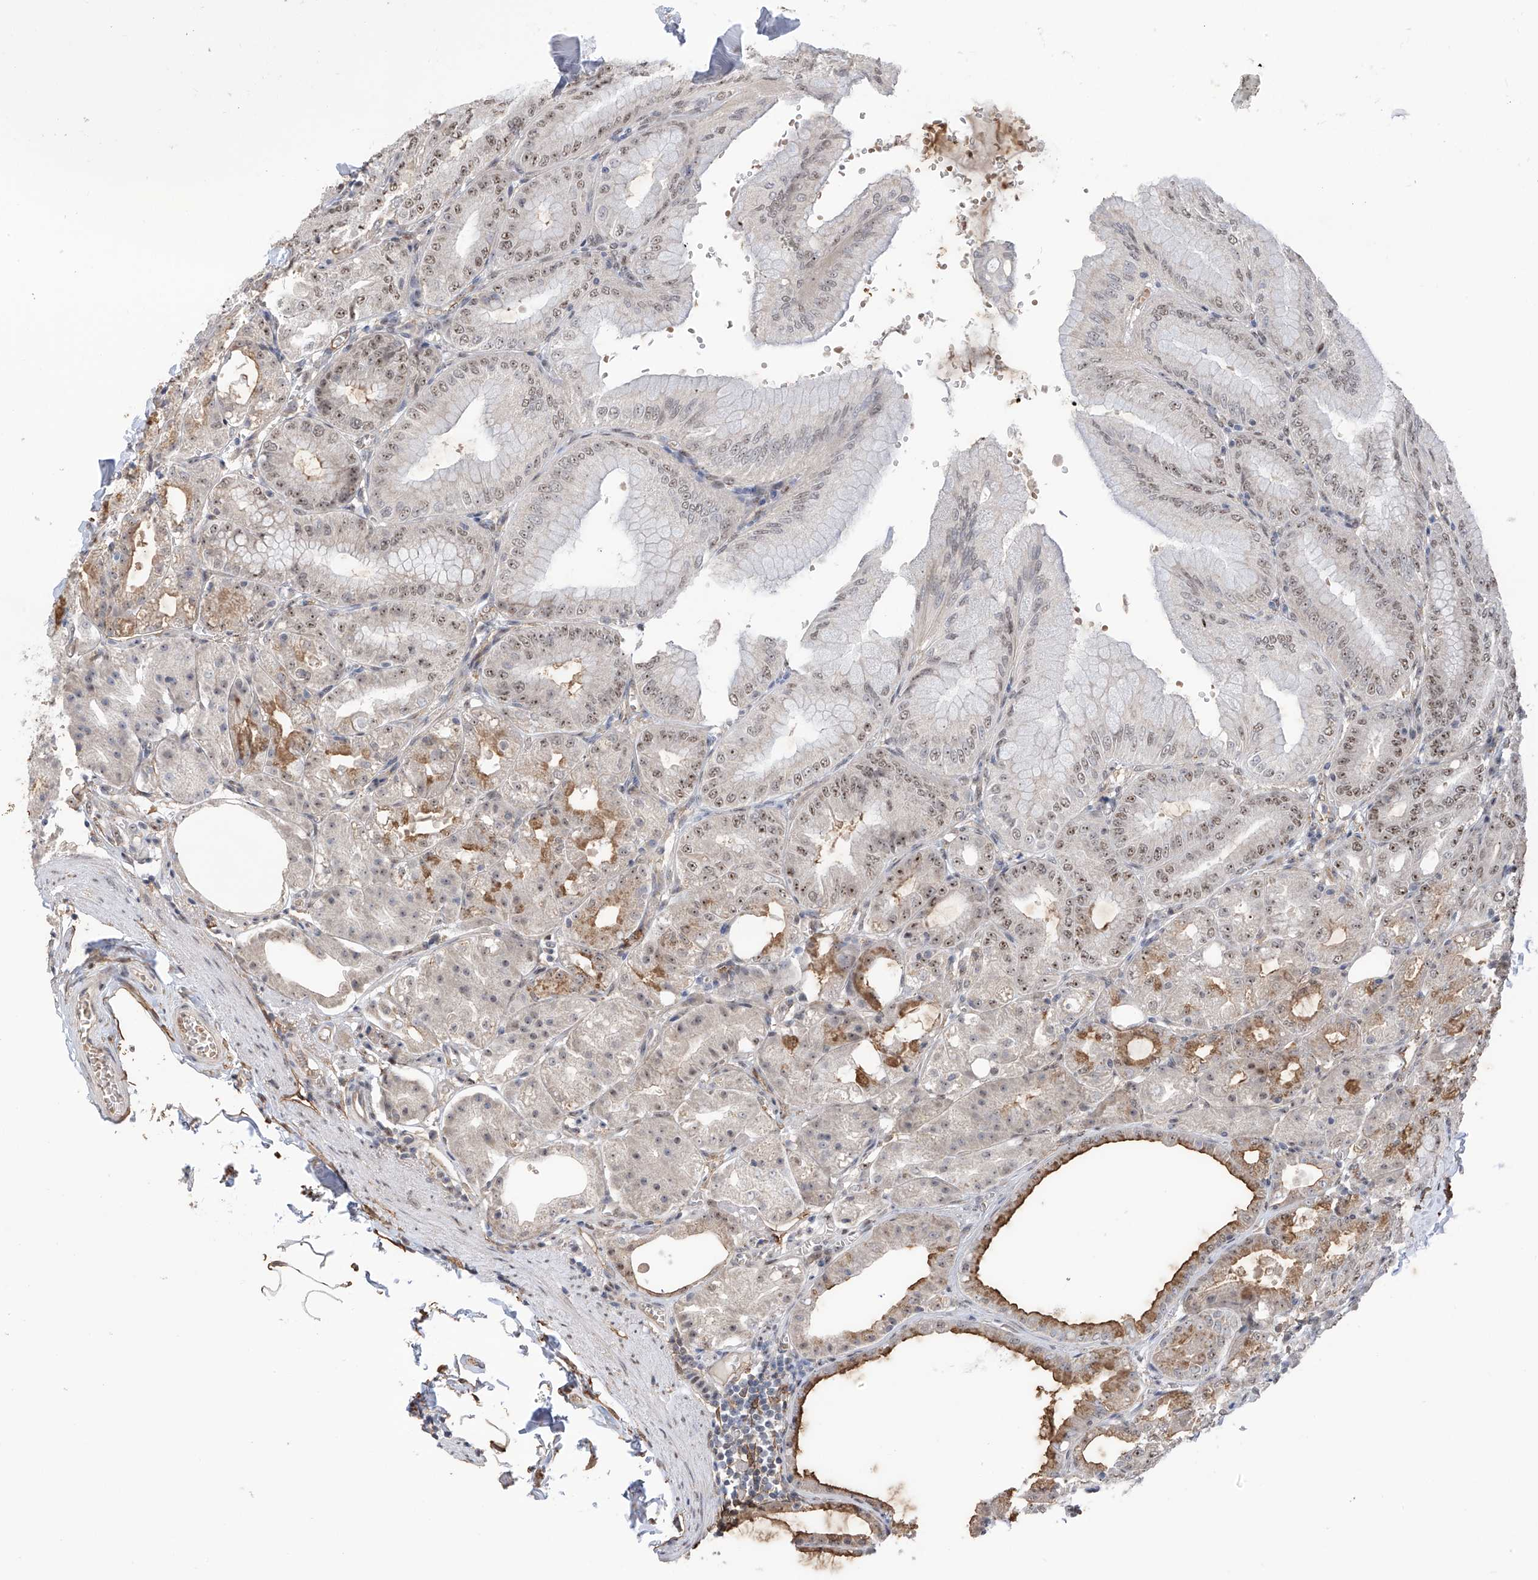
{"staining": {"intensity": "moderate", "quantity": "25%-75%", "location": "cytoplasmic/membranous,nuclear"}, "tissue": "stomach", "cell_type": "Glandular cells", "image_type": "normal", "snomed": [{"axis": "morphology", "description": "Normal tissue, NOS"}, {"axis": "topography", "description": "Stomach, lower"}], "caption": "Protein staining exhibits moderate cytoplasmic/membranous,nuclear staining in about 25%-75% of glandular cells in benign stomach.", "gene": "C1orf131", "patient": {"sex": "male", "age": 71}}